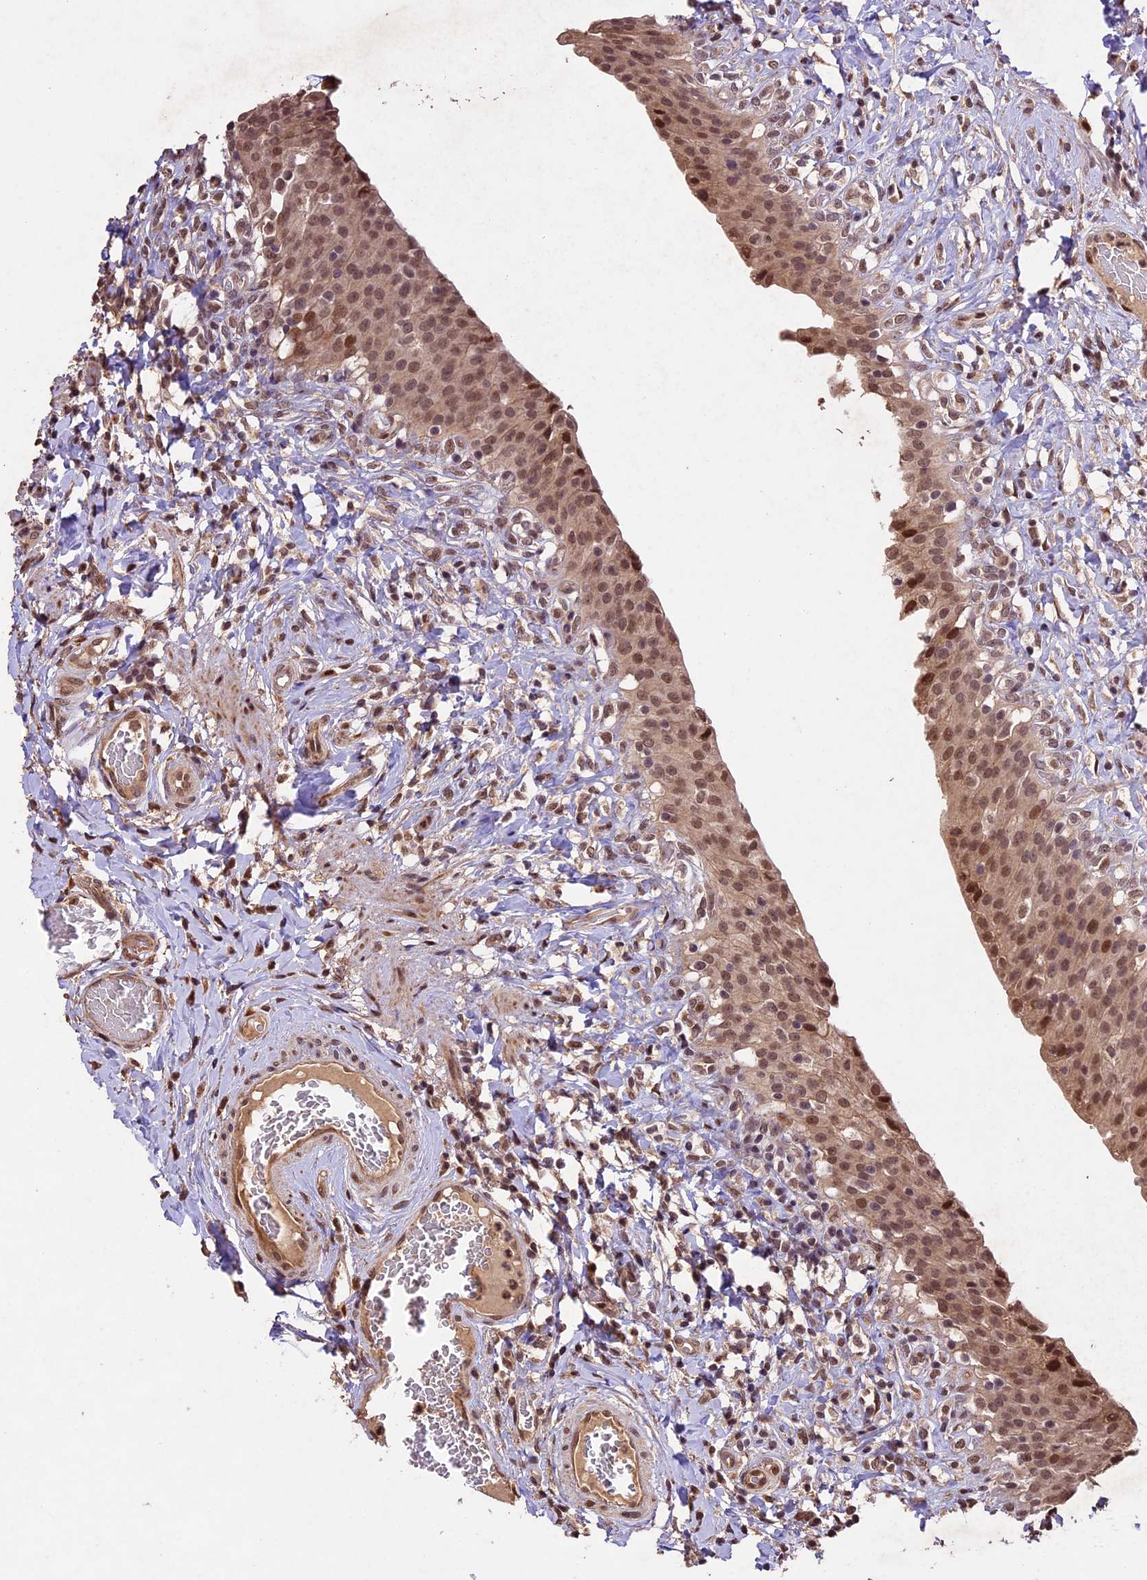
{"staining": {"intensity": "moderate", "quantity": ">75%", "location": "cytoplasmic/membranous,nuclear"}, "tissue": "urinary bladder", "cell_type": "Urothelial cells", "image_type": "normal", "snomed": [{"axis": "morphology", "description": "Normal tissue, NOS"}, {"axis": "morphology", "description": "Inflammation, NOS"}, {"axis": "topography", "description": "Urinary bladder"}], "caption": "Urinary bladder stained with a brown dye displays moderate cytoplasmic/membranous,nuclear positive expression in approximately >75% of urothelial cells.", "gene": "CDKN2AIP", "patient": {"sex": "male", "age": 64}}